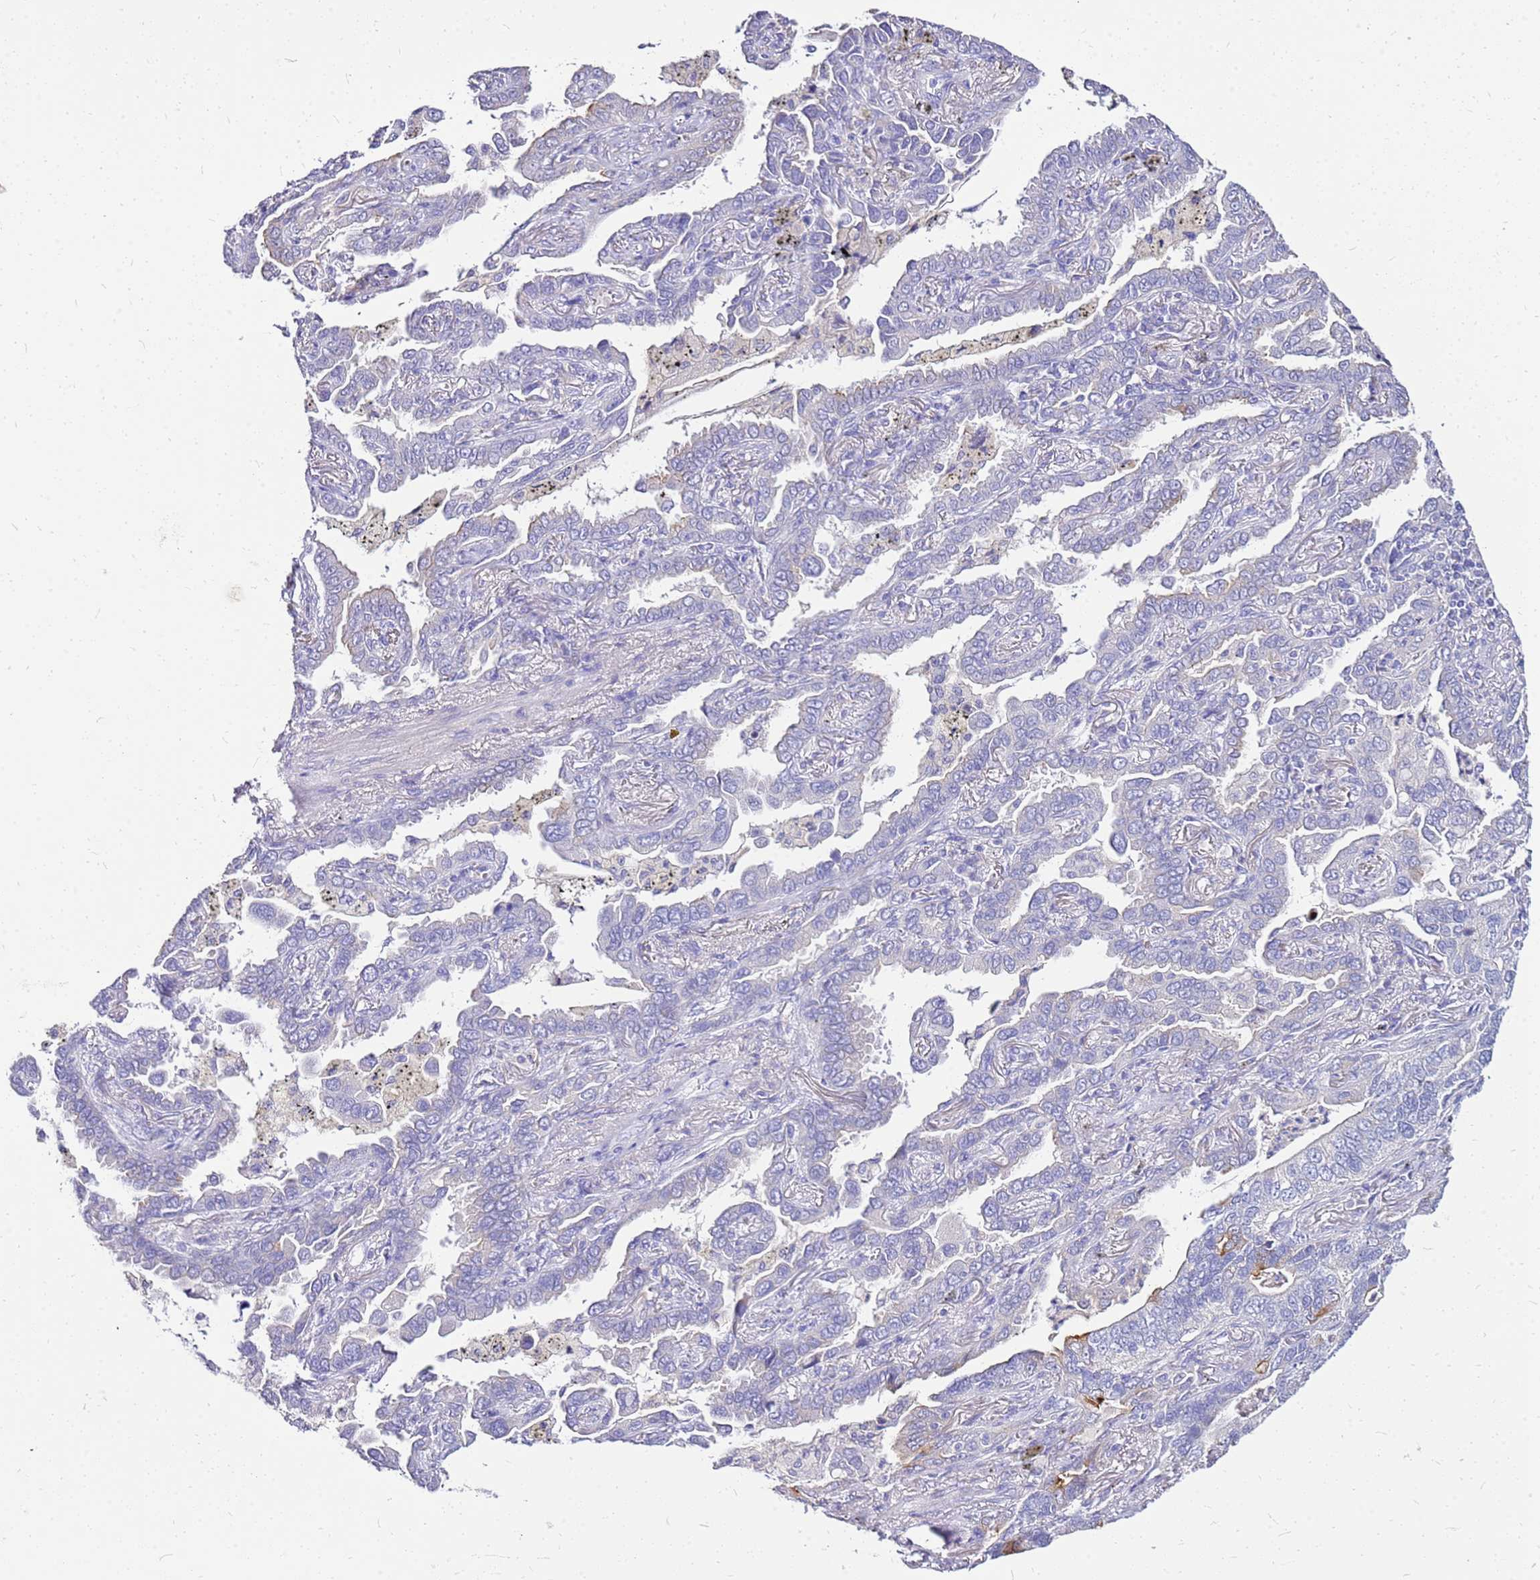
{"staining": {"intensity": "negative", "quantity": "none", "location": "none"}, "tissue": "lung cancer", "cell_type": "Tumor cells", "image_type": "cancer", "snomed": [{"axis": "morphology", "description": "Adenocarcinoma, NOS"}, {"axis": "topography", "description": "Lung"}], "caption": "Immunohistochemistry (IHC) of human lung adenocarcinoma demonstrates no staining in tumor cells. The staining was performed using DAB (3,3'-diaminobenzidine) to visualize the protein expression in brown, while the nuclei were stained in blue with hematoxylin (Magnification: 20x).", "gene": "DCDC2B", "patient": {"sex": "male", "age": 67}}